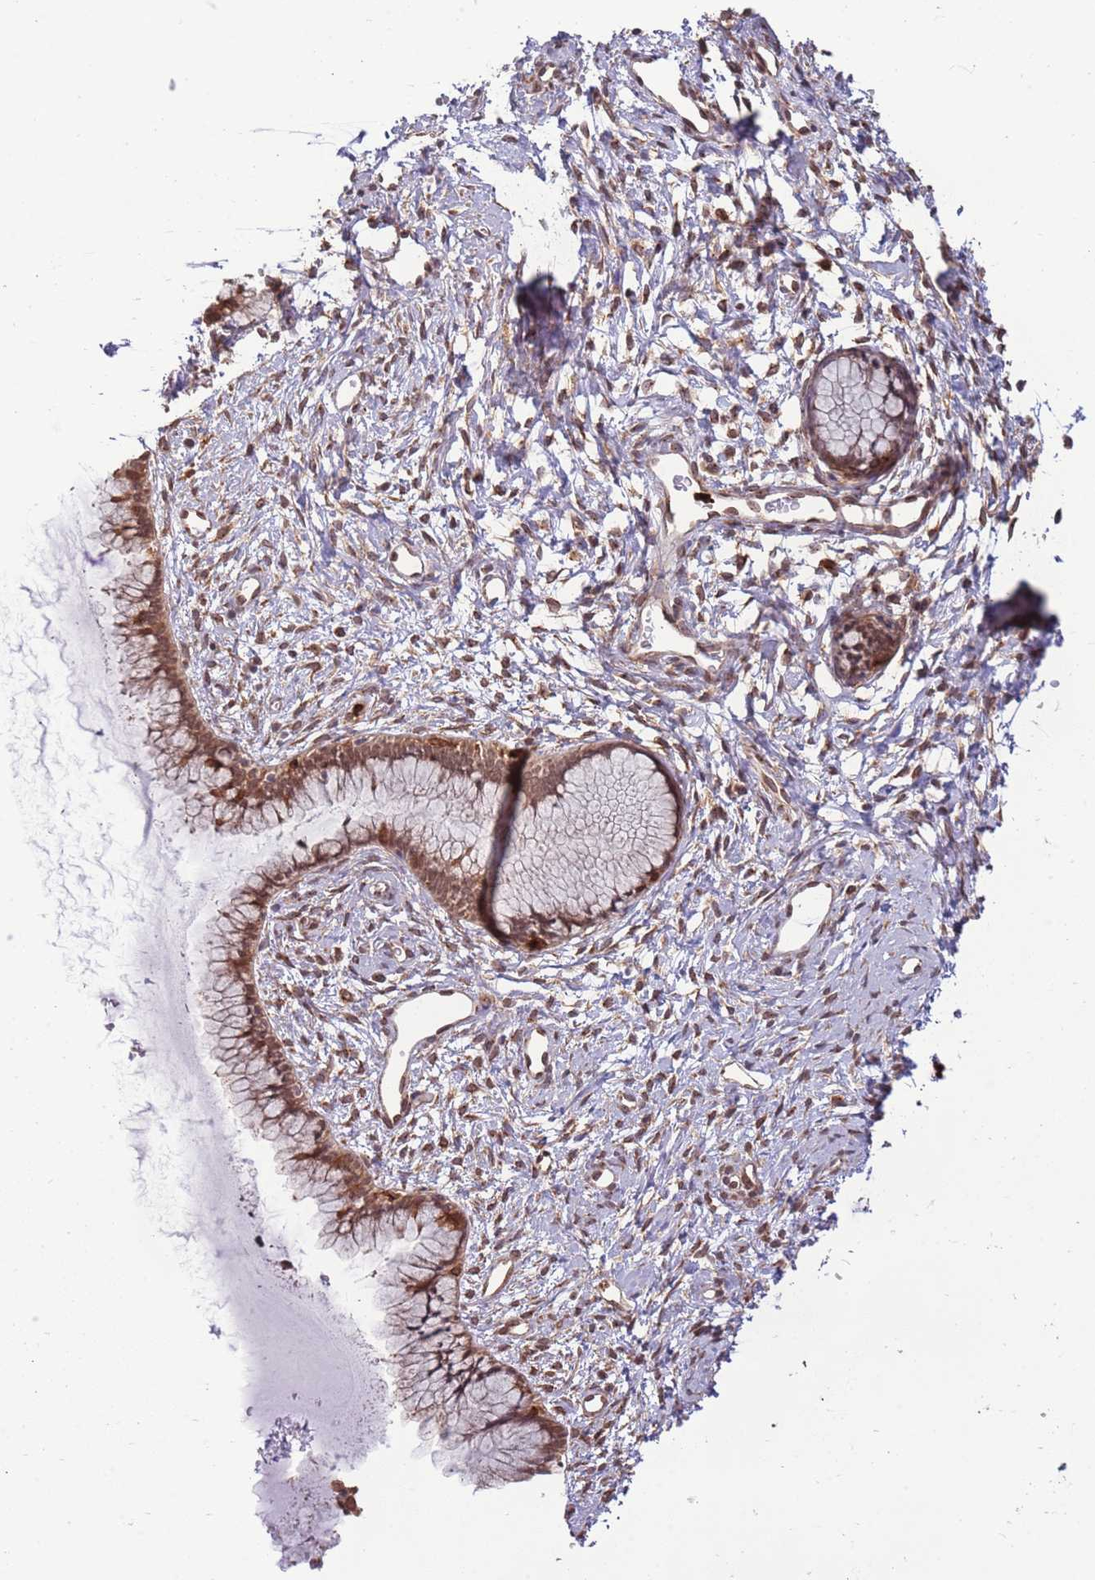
{"staining": {"intensity": "moderate", "quantity": ">75%", "location": "cytoplasmic/membranous,nuclear"}, "tissue": "cervix", "cell_type": "Glandular cells", "image_type": "normal", "snomed": [{"axis": "morphology", "description": "Normal tissue, NOS"}, {"axis": "topography", "description": "Cervix"}], "caption": "Immunohistochemistry (IHC) micrograph of normal cervix: human cervix stained using IHC reveals medium levels of moderate protein expression localized specifically in the cytoplasmic/membranous,nuclear of glandular cells, appearing as a cytoplasmic/membranous,nuclear brown color.", "gene": "CEP170", "patient": {"sex": "female", "age": 42}}